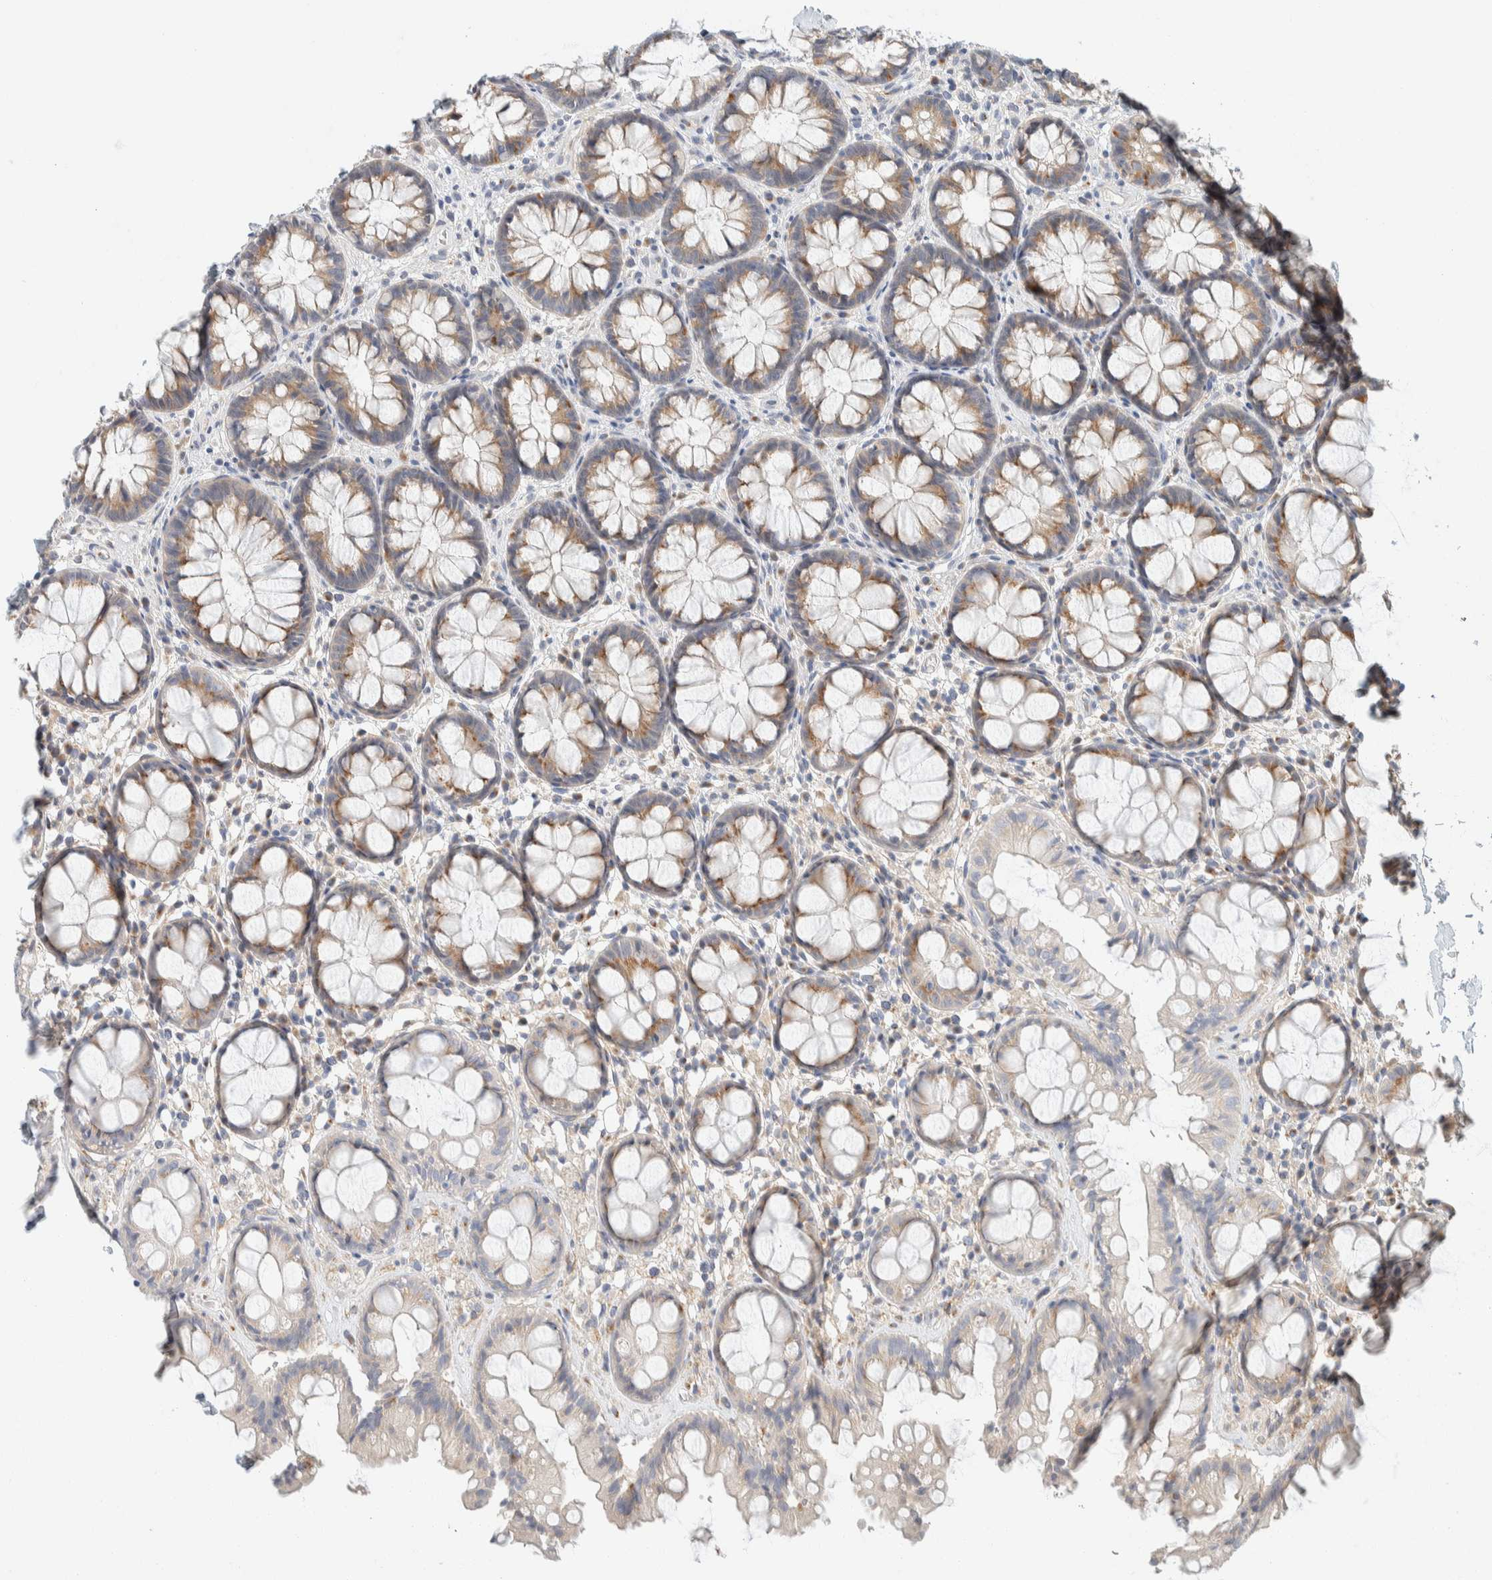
{"staining": {"intensity": "moderate", "quantity": ">75%", "location": "cytoplasmic/membranous"}, "tissue": "rectum", "cell_type": "Glandular cells", "image_type": "normal", "snomed": [{"axis": "morphology", "description": "Normal tissue, NOS"}, {"axis": "topography", "description": "Rectum"}], "caption": "Immunohistochemical staining of normal rectum reveals medium levels of moderate cytoplasmic/membranous staining in approximately >75% of glandular cells.", "gene": "TMEM184B", "patient": {"sex": "male", "age": 64}}